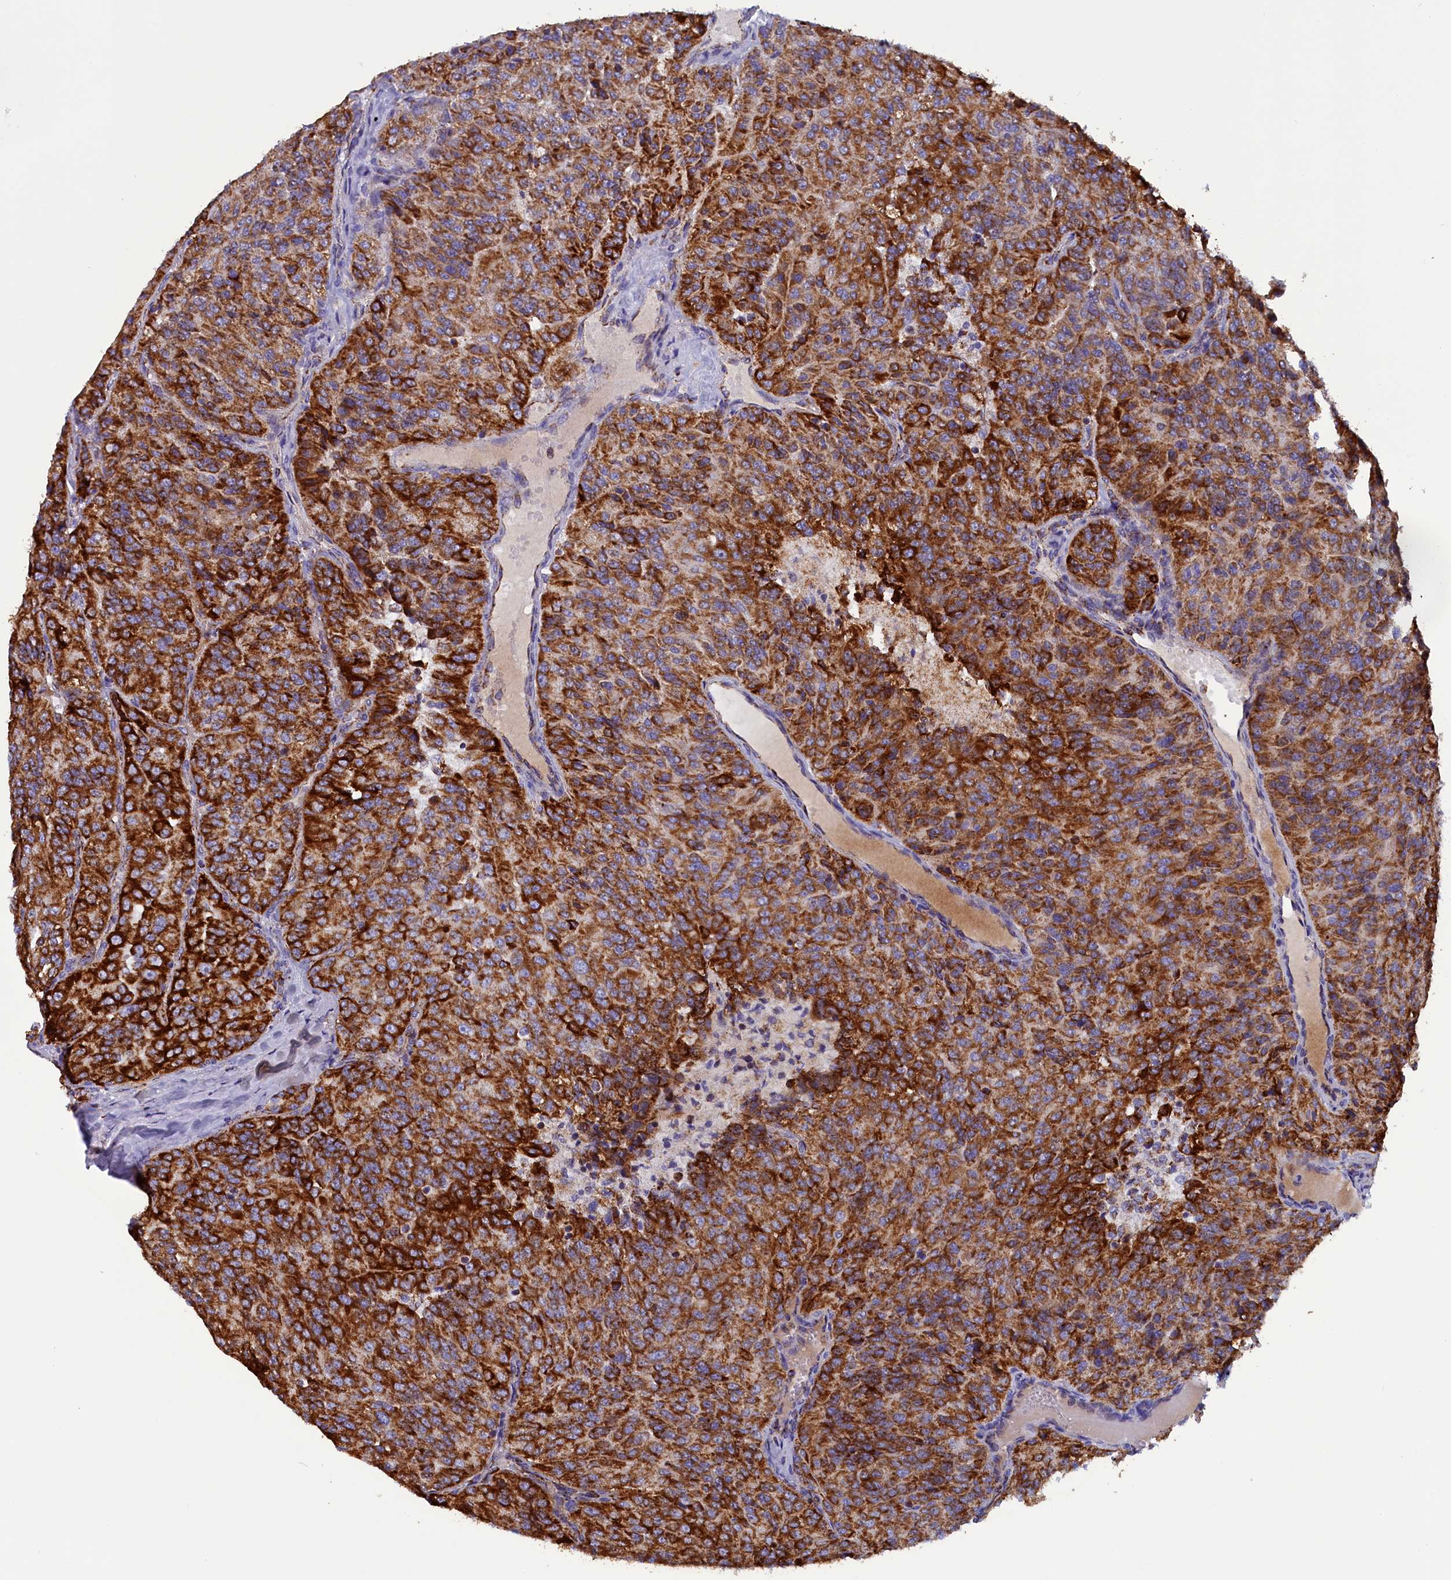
{"staining": {"intensity": "strong", "quantity": ">75%", "location": "cytoplasmic/membranous"}, "tissue": "renal cancer", "cell_type": "Tumor cells", "image_type": "cancer", "snomed": [{"axis": "morphology", "description": "Adenocarcinoma, NOS"}, {"axis": "topography", "description": "Kidney"}], "caption": "Immunohistochemistry (IHC) micrograph of neoplastic tissue: human renal cancer stained using immunohistochemistry shows high levels of strong protein expression localized specifically in the cytoplasmic/membranous of tumor cells, appearing as a cytoplasmic/membranous brown color.", "gene": "SLC39A3", "patient": {"sex": "female", "age": 63}}